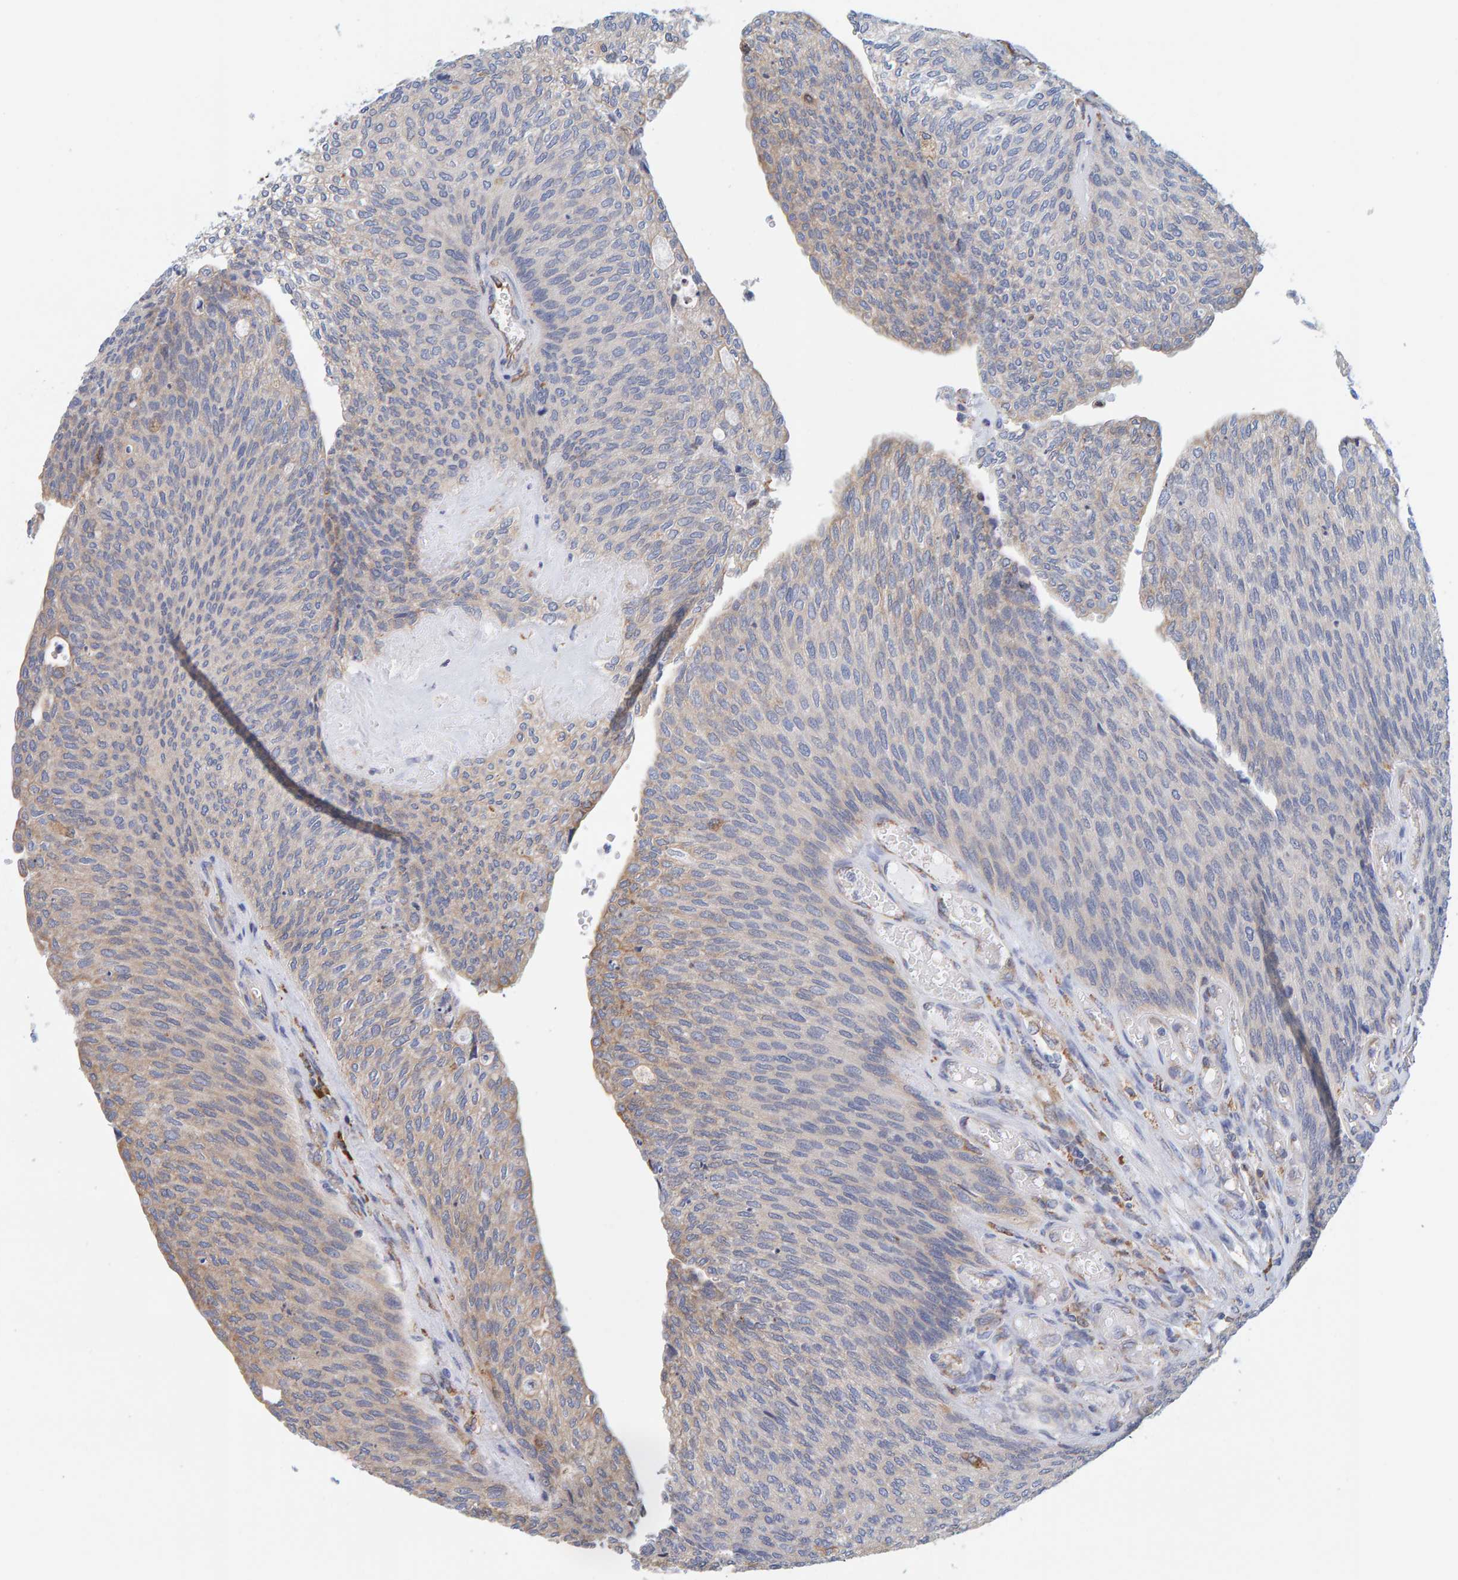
{"staining": {"intensity": "weak", "quantity": "<25%", "location": "cytoplasmic/membranous"}, "tissue": "urothelial cancer", "cell_type": "Tumor cells", "image_type": "cancer", "snomed": [{"axis": "morphology", "description": "Urothelial carcinoma, Low grade"}, {"axis": "topography", "description": "Urinary bladder"}], "caption": "Protein analysis of urothelial carcinoma (low-grade) displays no significant positivity in tumor cells.", "gene": "SGPL1", "patient": {"sex": "female", "age": 79}}